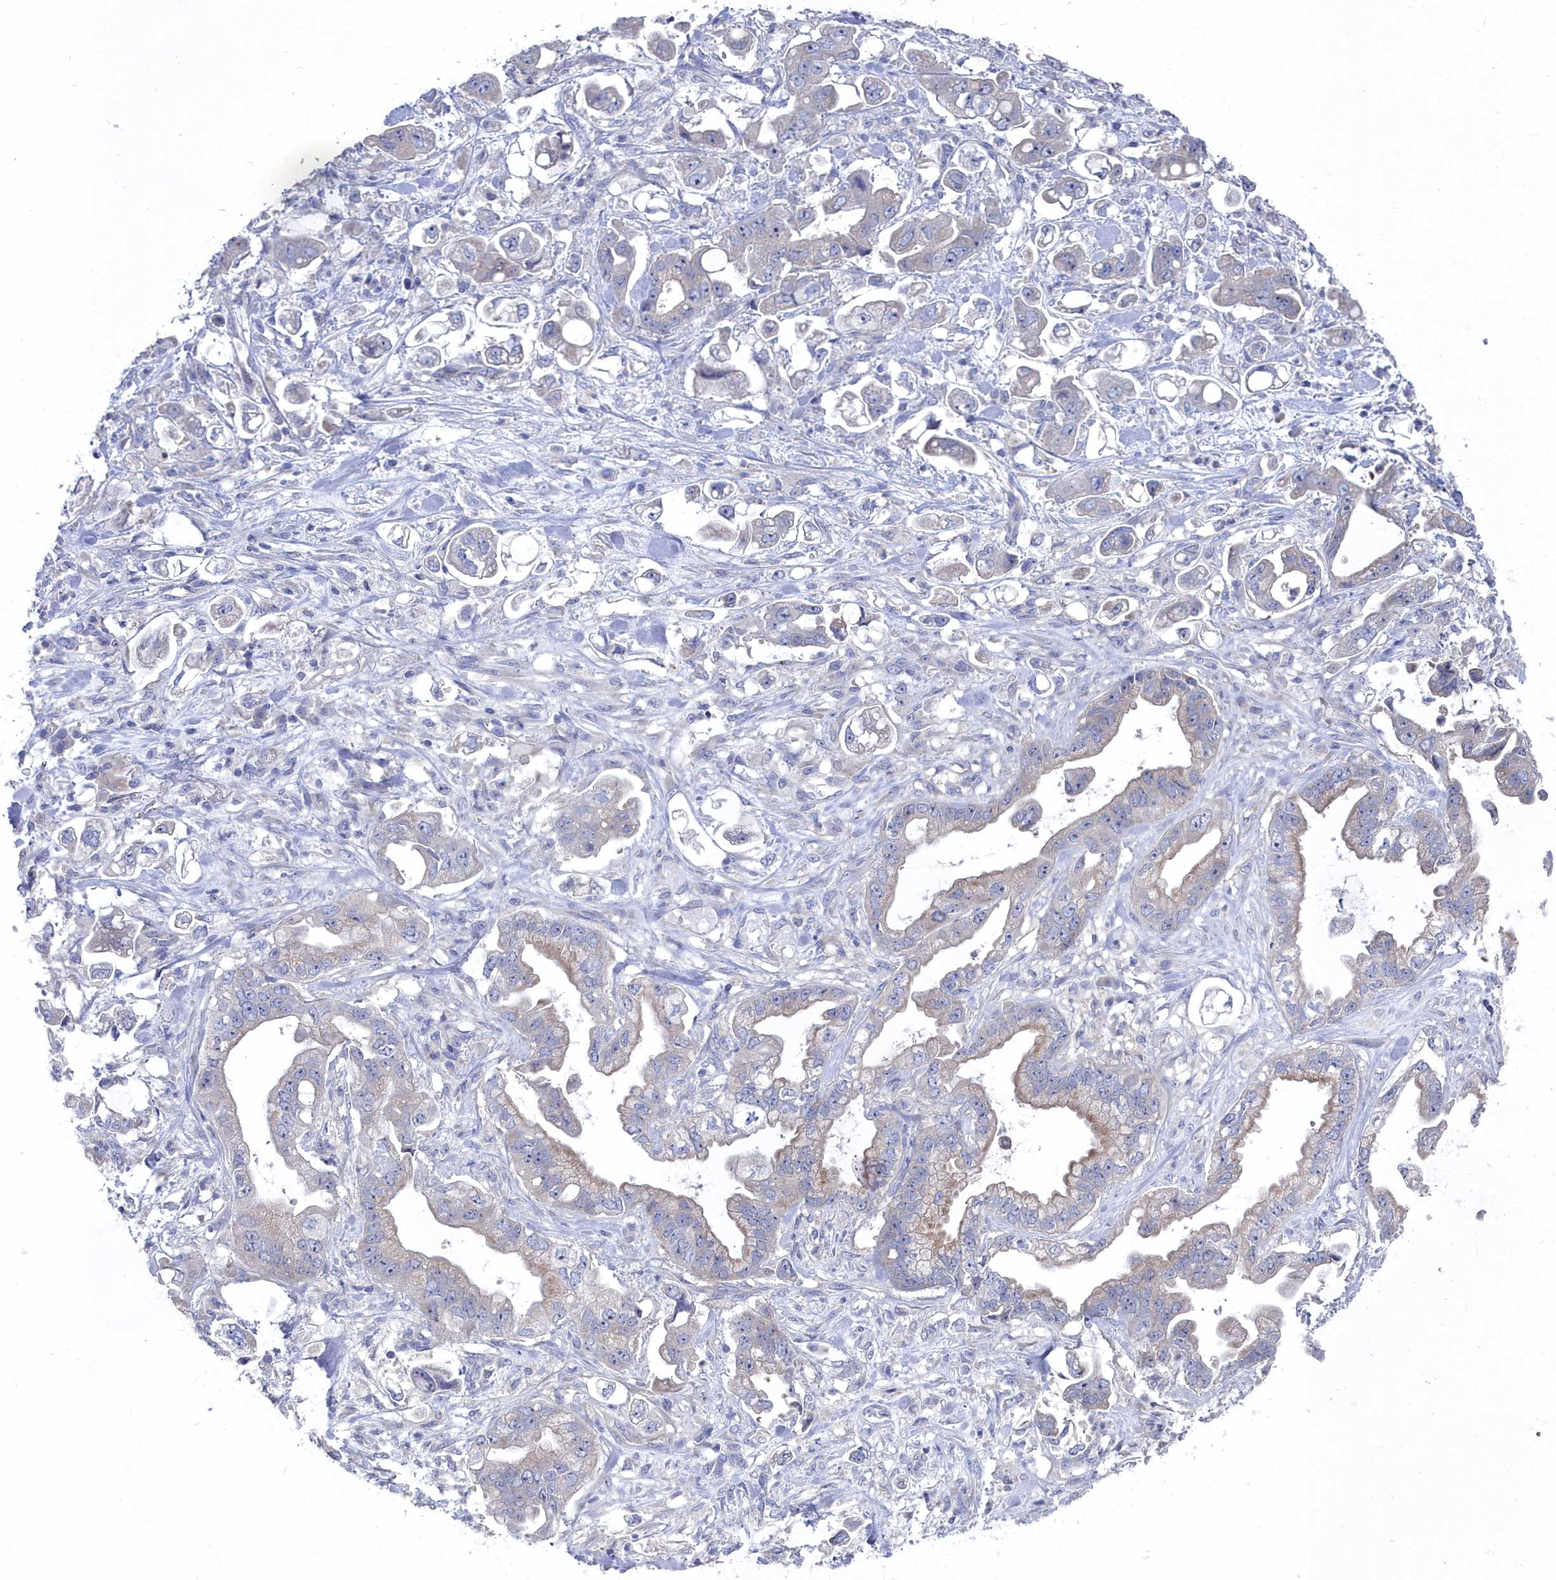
{"staining": {"intensity": "weak", "quantity": "<25%", "location": "cytoplasmic/membranous"}, "tissue": "stomach cancer", "cell_type": "Tumor cells", "image_type": "cancer", "snomed": [{"axis": "morphology", "description": "Adenocarcinoma, NOS"}, {"axis": "topography", "description": "Stomach"}], "caption": "Protein analysis of stomach cancer (adenocarcinoma) displays no significant staining in tumor cells. (IHC, brightfield microscopy, high magnification).", "gene": "CCDC149", "patient": {"sex": "male", "age": 62}}